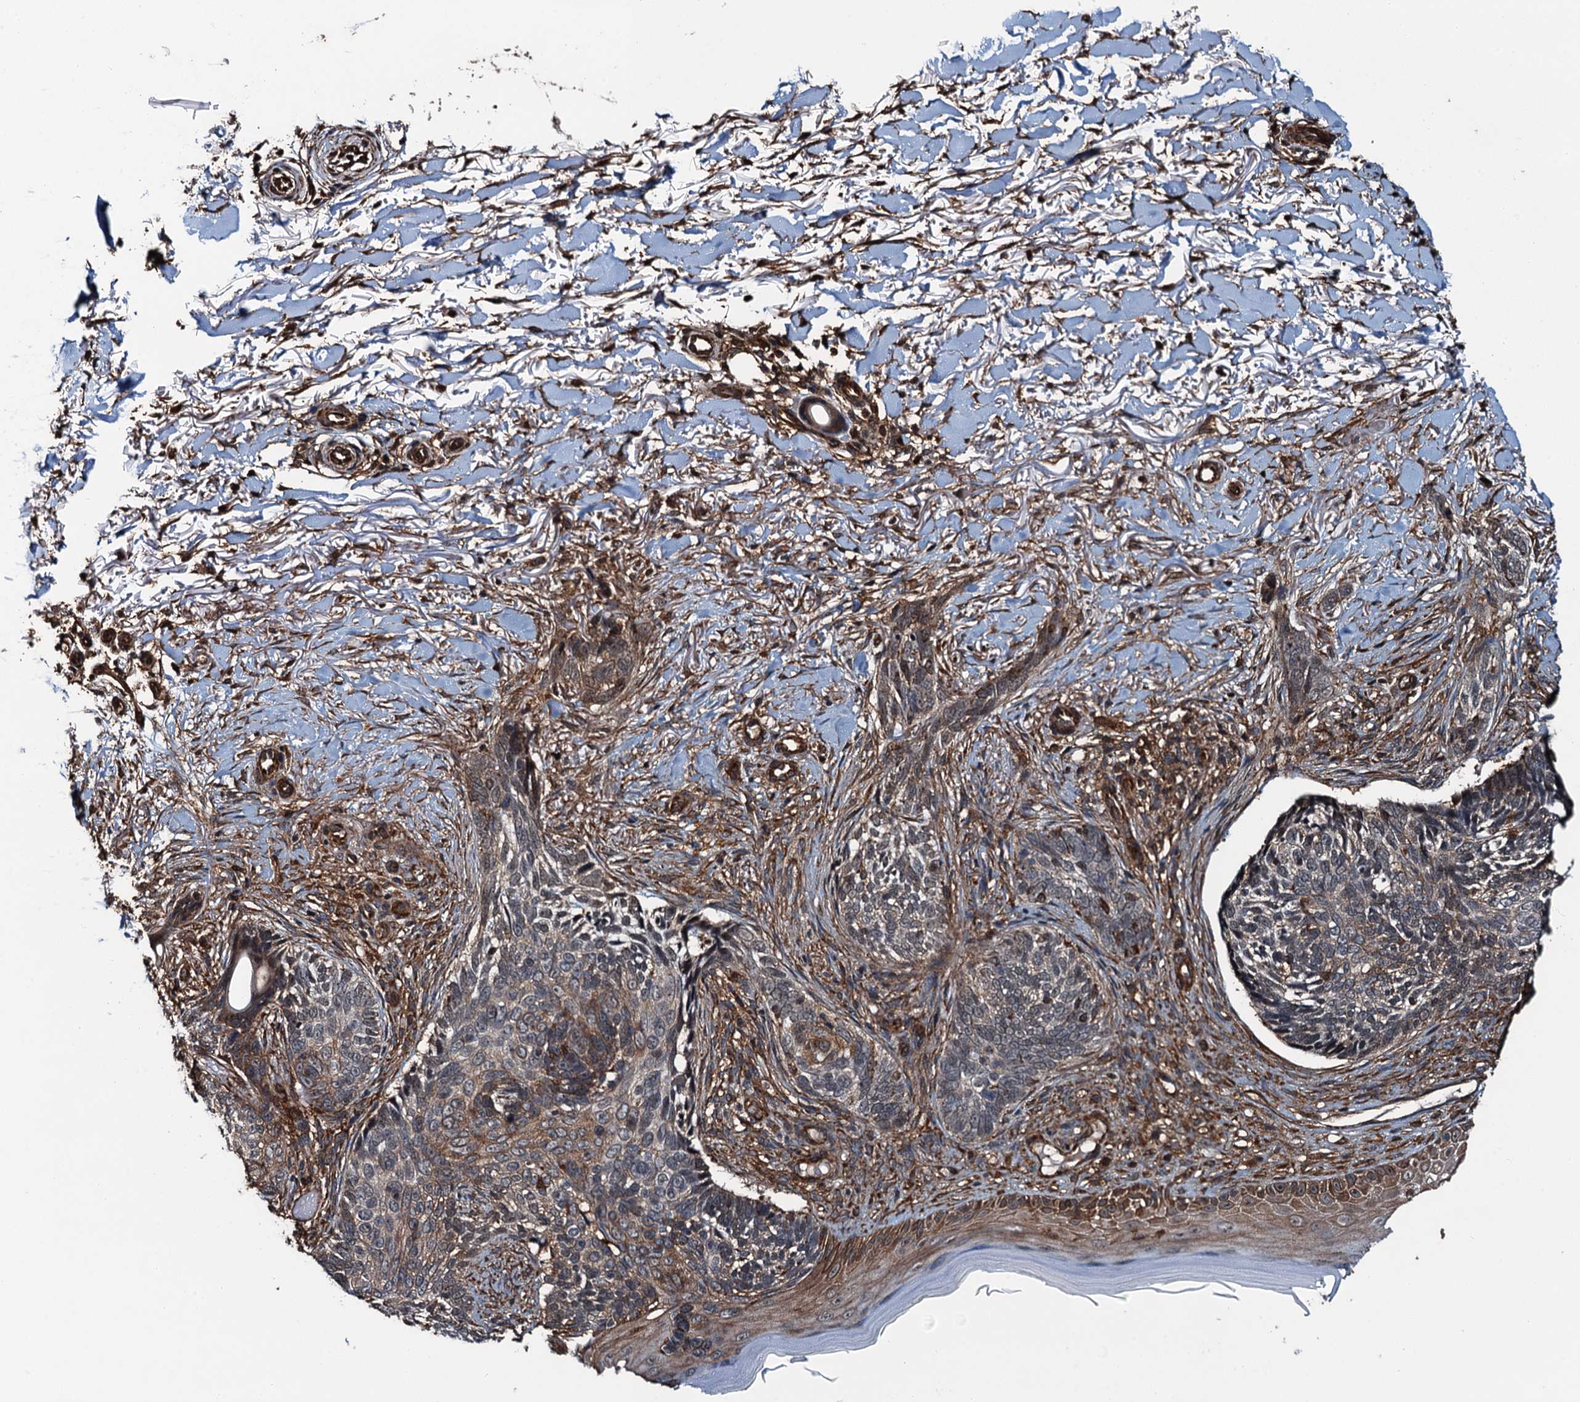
{"staining": {"intensity": "moderate", "quantity": "<25%", "location": "cytoplasmic/membranous"}, "tissue": "skin cancer", "cell_type": "Tumor cells", "image_type": "cancer", "snomed": [{"axis": "morphology", "description": "Normal tissue, NOS"}, {"axis": "morphology", "description": "Basal cell carcinoma"}, {"axis": "topography", "description": "Skin"}], "caption": "High-power microscopy captured an immunohistochemistry image of skin cancer (basal cell carcinoma), revealing moderate cytoplasmic/membranous staining in about <25% of tumor cells.", "gene": "WHAMM", "patient": {"sex": "female", "age": 67}}